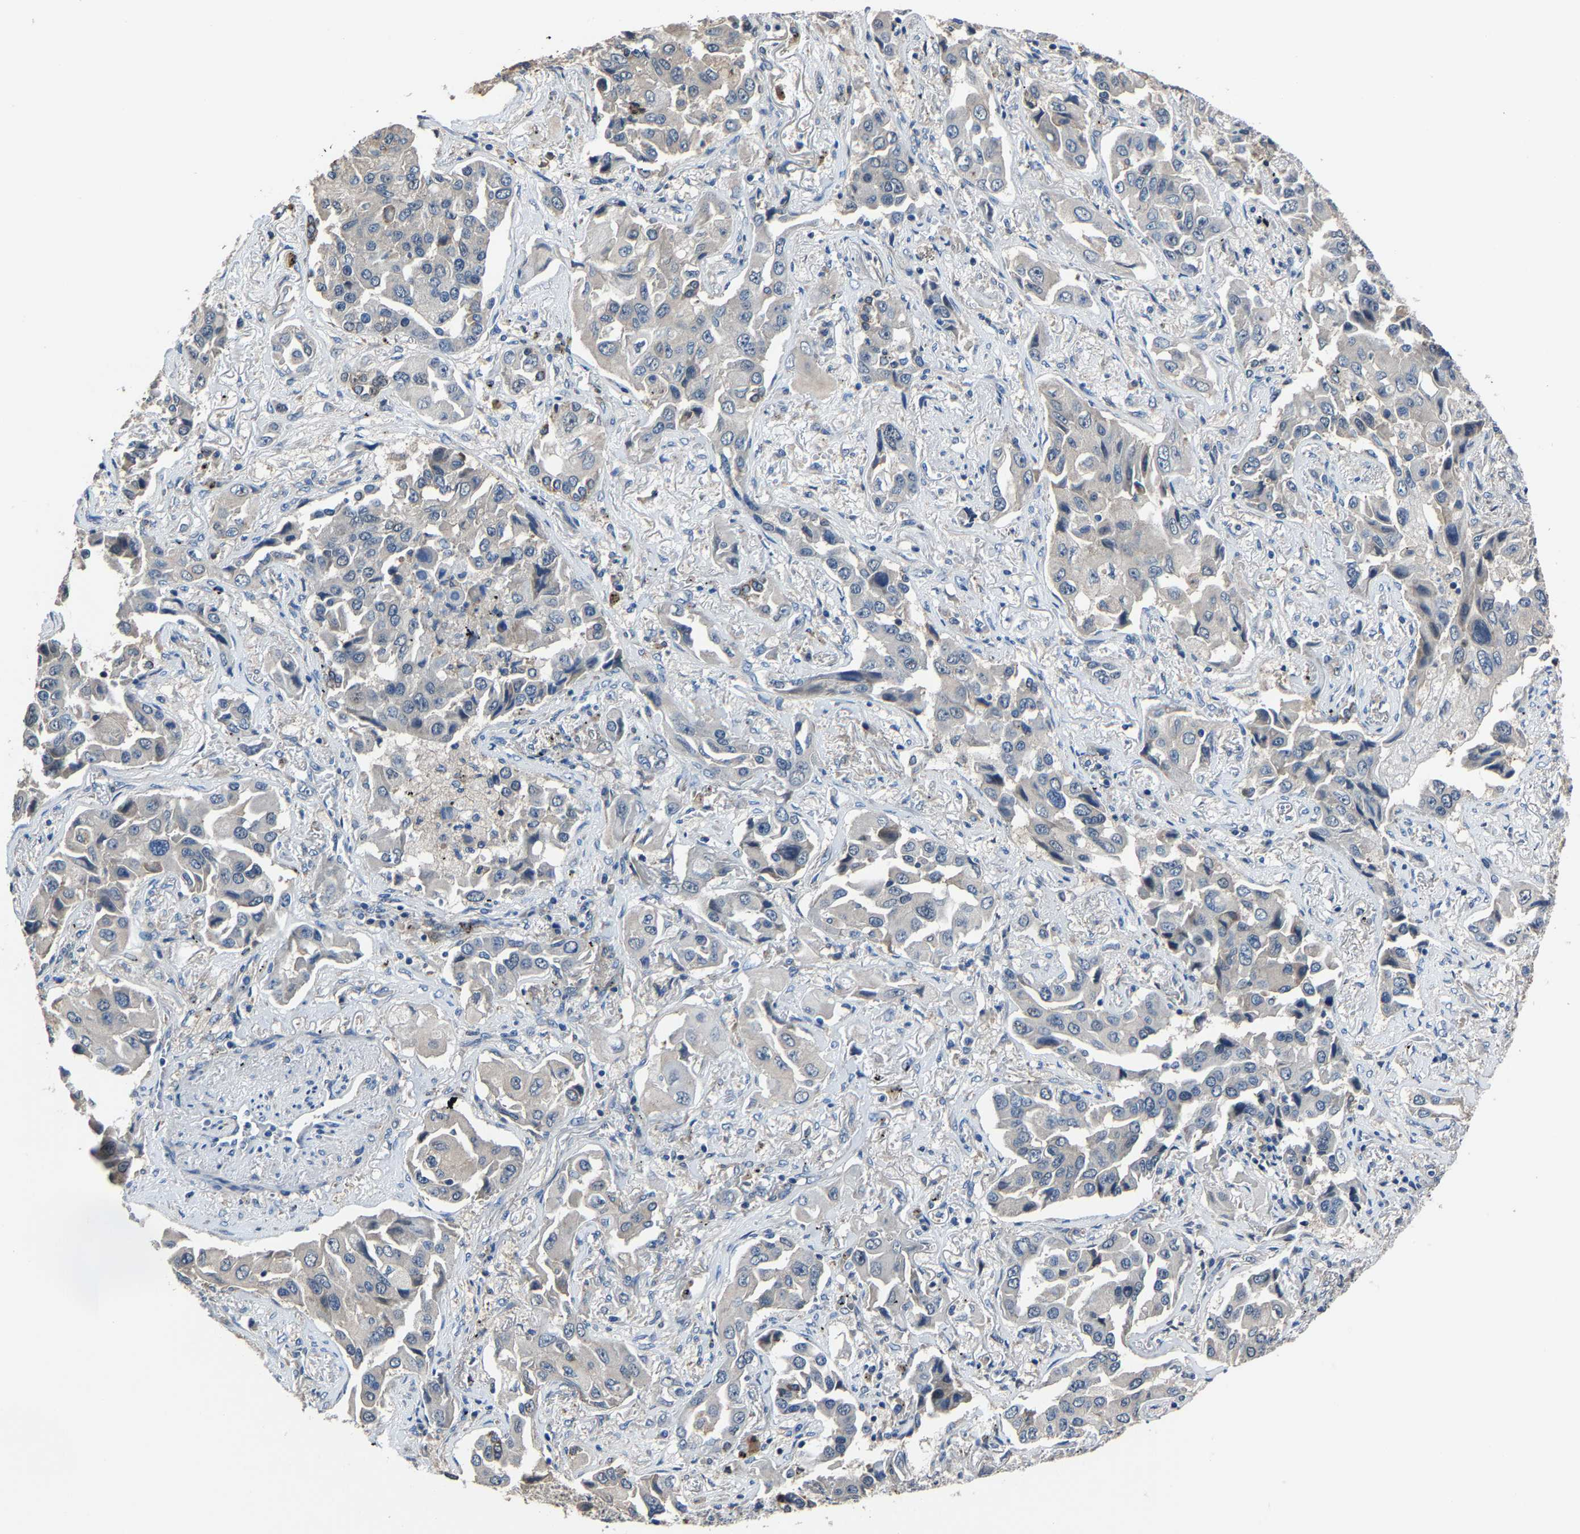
{"staining": {"intensity": "negative", "quantity": "none", "location": "none"}, "tissue": "lung cancer", "cell_type": "Tumor cells", "image_type": "cancer", "snomed": [{"axis": "morphology", "description": "Adenocarcinoma, NOS"}, {"axis": "topography", "description": "Lung"}], "caption": "Immunohistochemistry image of neoplastic tissue: lung cancer stained with DAB reveals no significant protein expression in tumor cells. Nuclei are stained in blue.", "gene": "STRBP", "patient": {"sex": "female", "age": 65}}